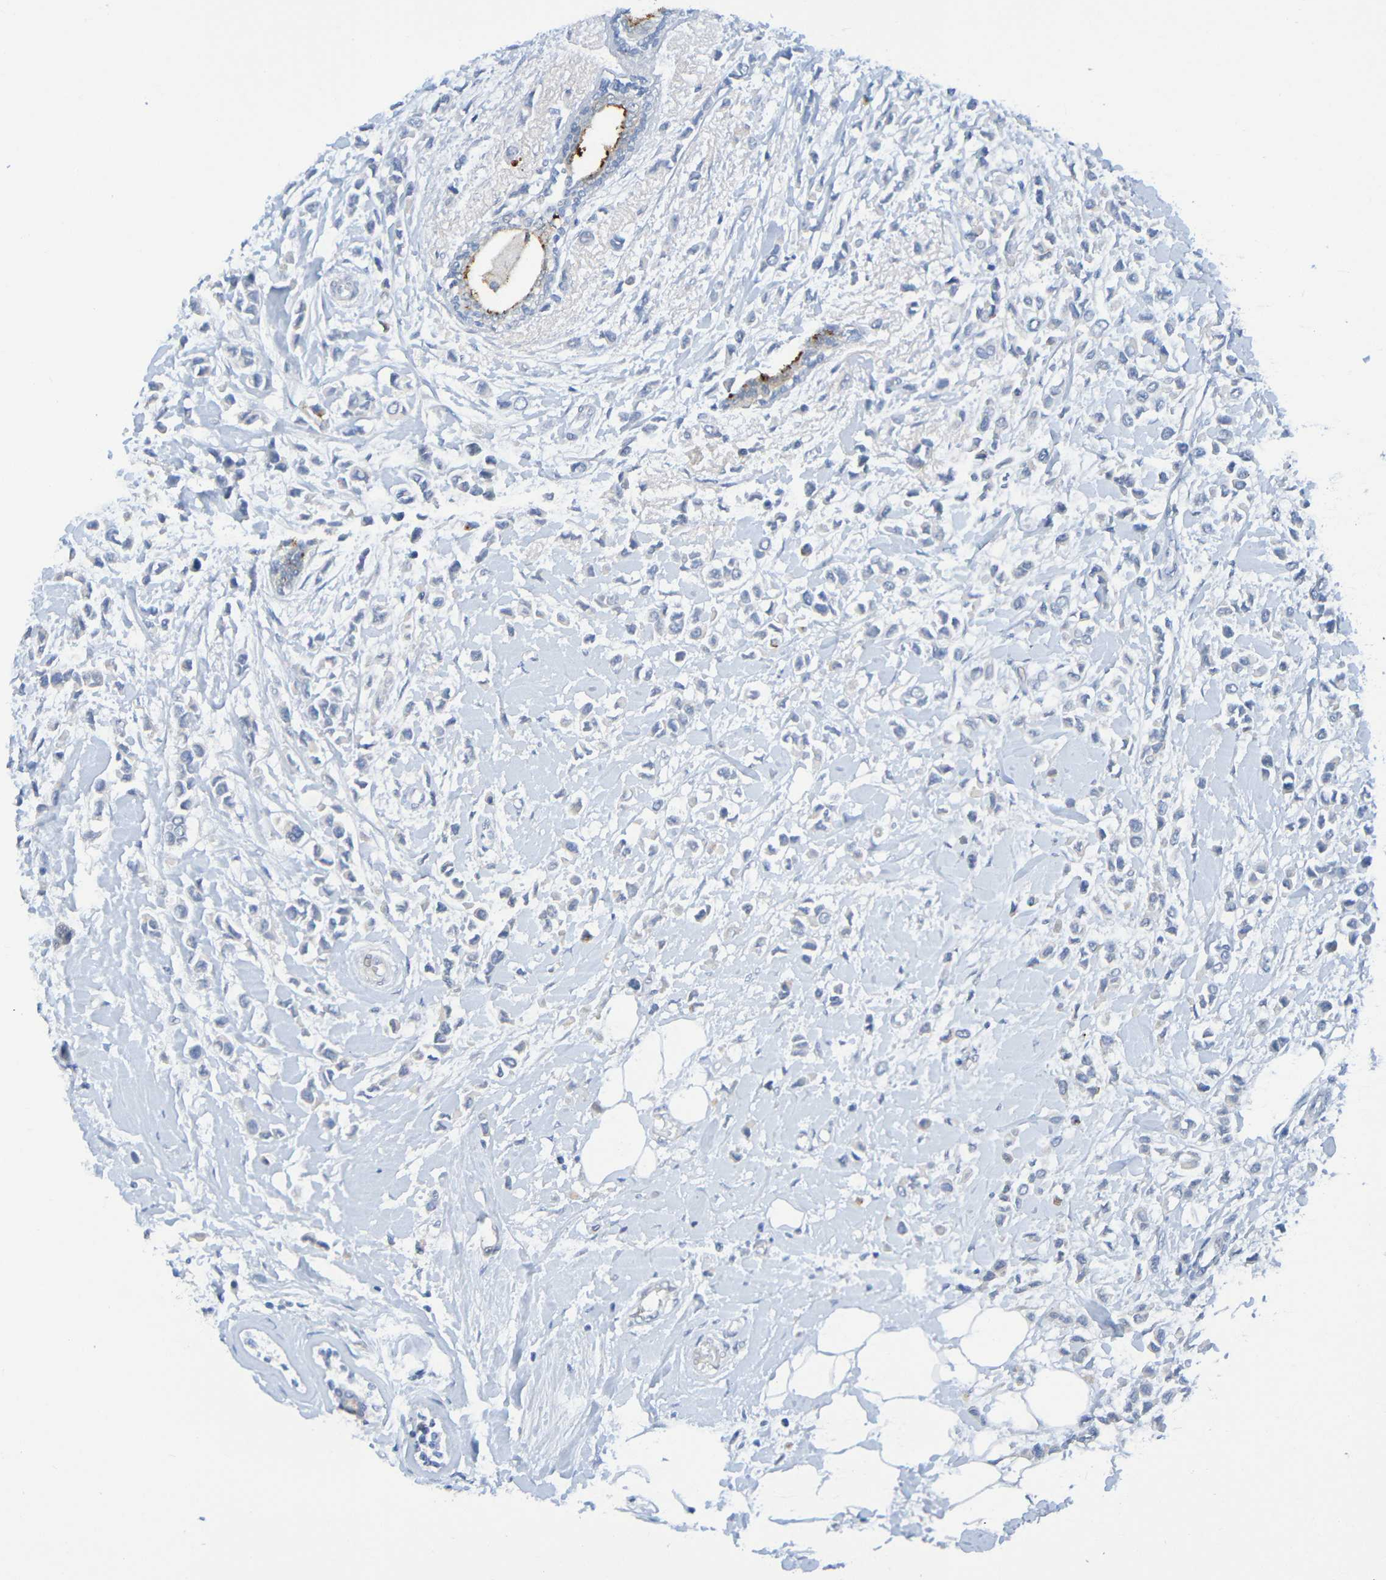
{"staining": {"intensity": "negative", "quantity": "none", "location": "none"}, "tissue": "breast cancer", "cell_type": "Tumor cells", "image_type": "cancer", "snomed": [{"axis": "morphology", "description": "Lobular carcinoma"}, {"axis": "topography", "description": "Breast"}], "caption": "This is an immunohistochemistry (IHC) micrograph of human breast cancer. There is no staining in tumor cells.", "gene": "IL10", "patient": {"sex": "female", "age": 51}}